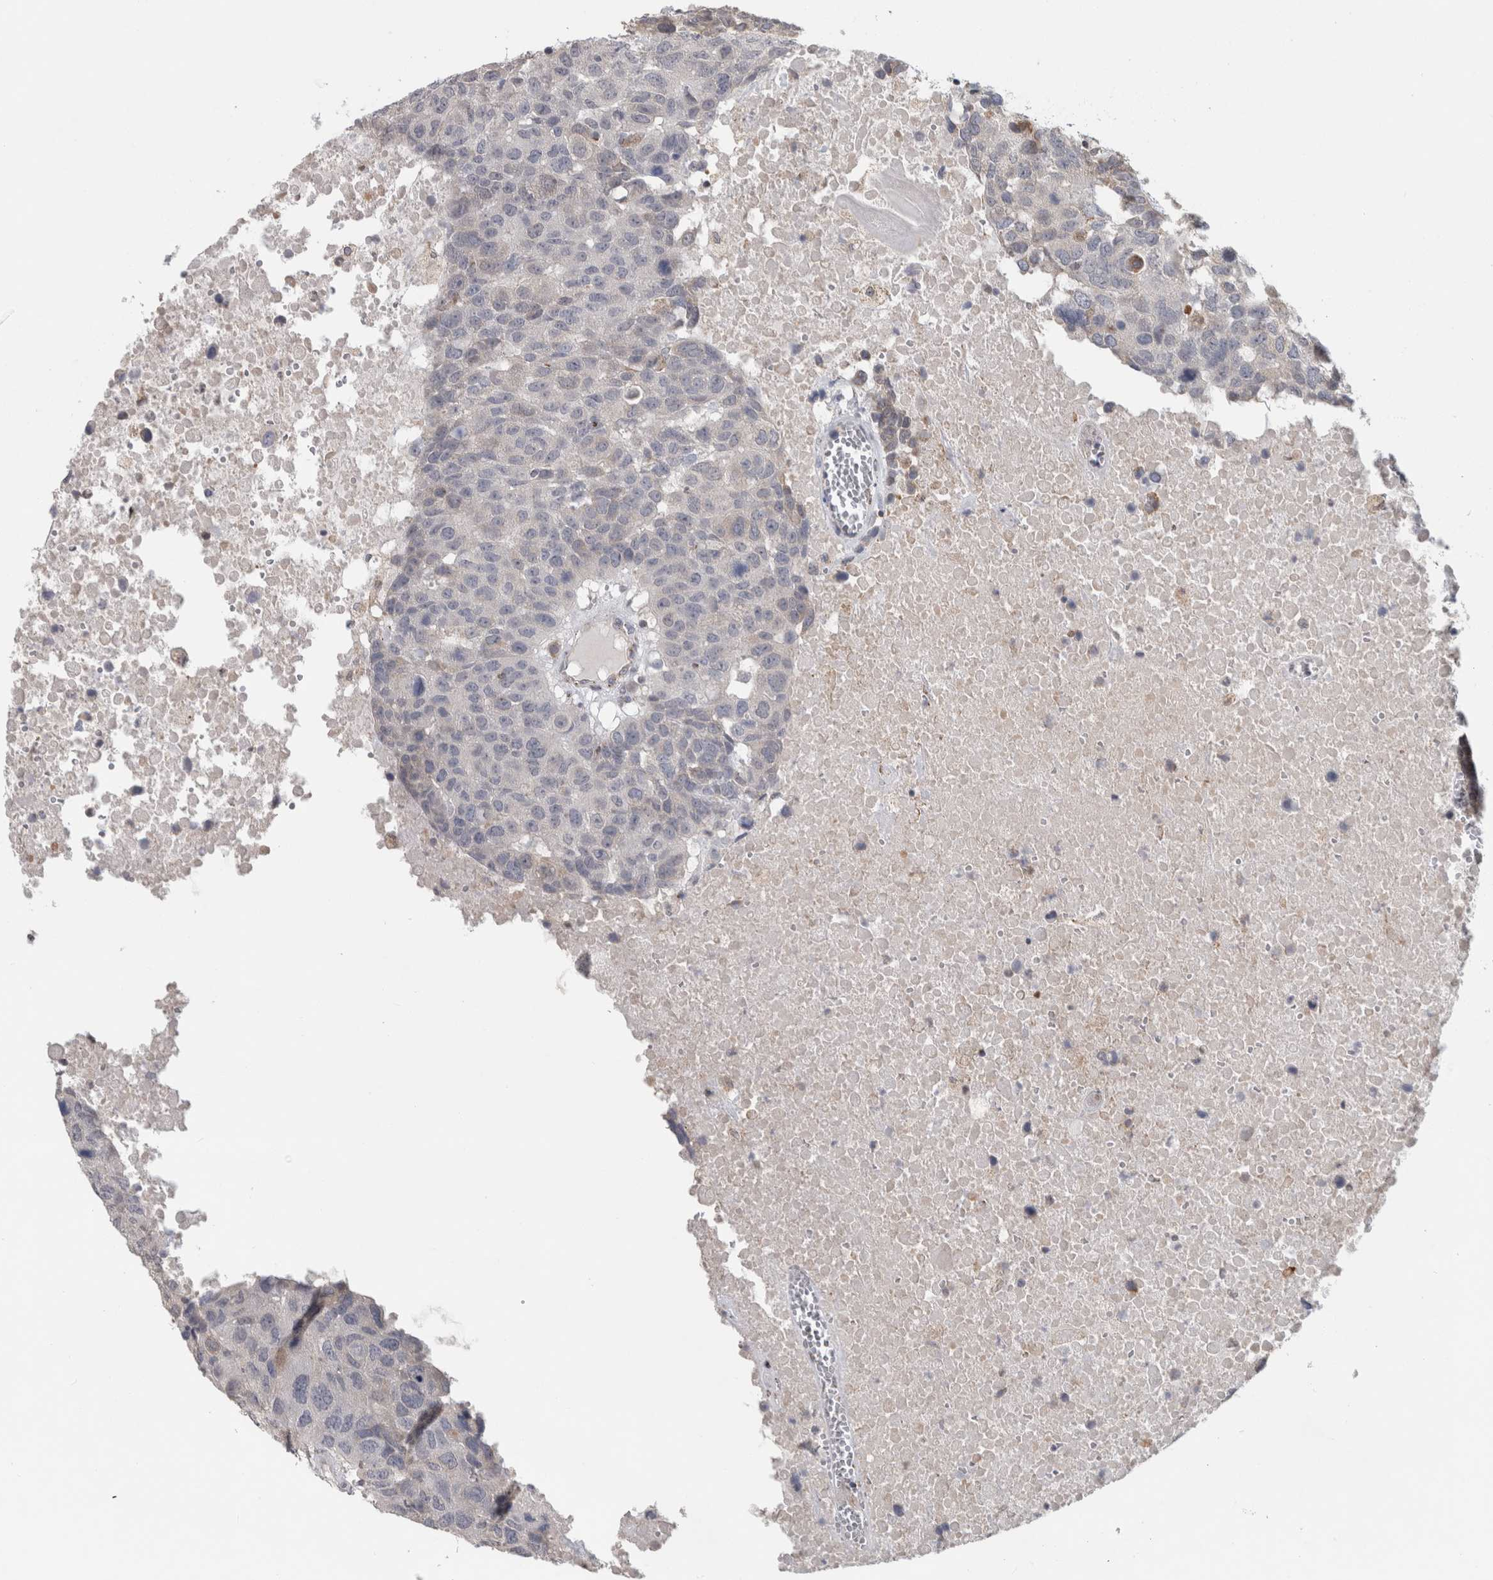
{"staining": {"intensity": "weak", "quantity": "<25%", "location": "cytoplasmic/membranous"}, "tissue": "head and neck cancer", "cell_type": "Tumor cells", "image_type": "cancer", "snomed": [{"axis": "morphology", "description": "Squamous cell carcinoma, NOS"}, {"axis": "topography", "description": "Head-Neck"}], "caption": "The histopathology image demonstrates no significant staining in tumor cells of head and neck squamous cell carcinoma.", "gene": "RAB18", "patient": {"sex": "male", "age": 66}}